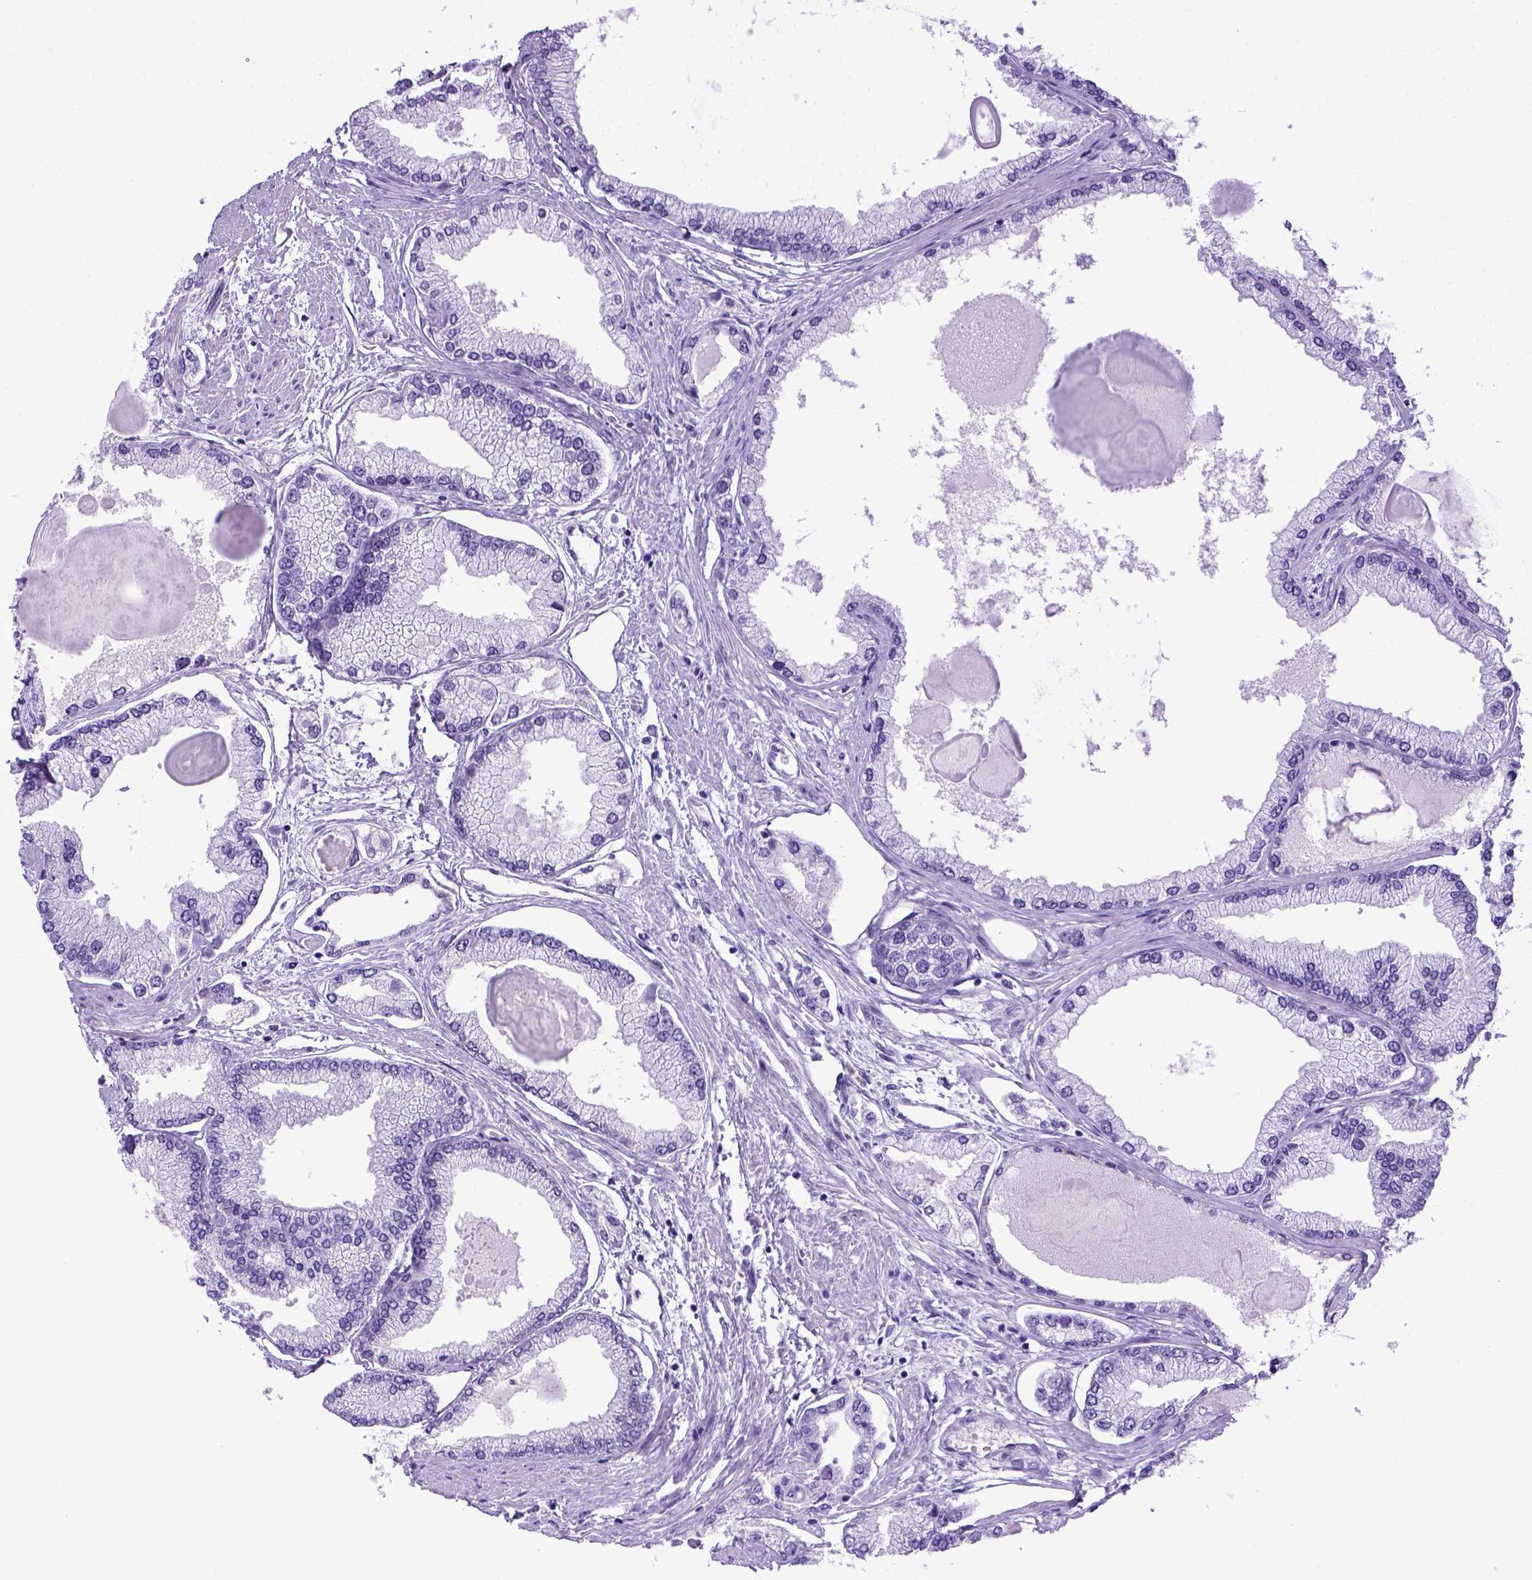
{"staining": {"intensity": "negative", "quantity": "none", "location": "none"}, "tissue": "prostate cancer", "cell_type": "Tumor cells", "image_type": "cancer", "snomed": [{"axis": "morphology", "description": "Adenocarcinoma, High grade"}, {"axis": "topography", "description": "Prostate"}], "caption": "IHC photomicrograph of neoplastic tissue: human prostate high-grade adenocarcinoma stained with DAB demonstrates no significant protein positivity in tumor cells.", "gene": "ADAM12", "patient": {"sex": "male", "age": 68}}